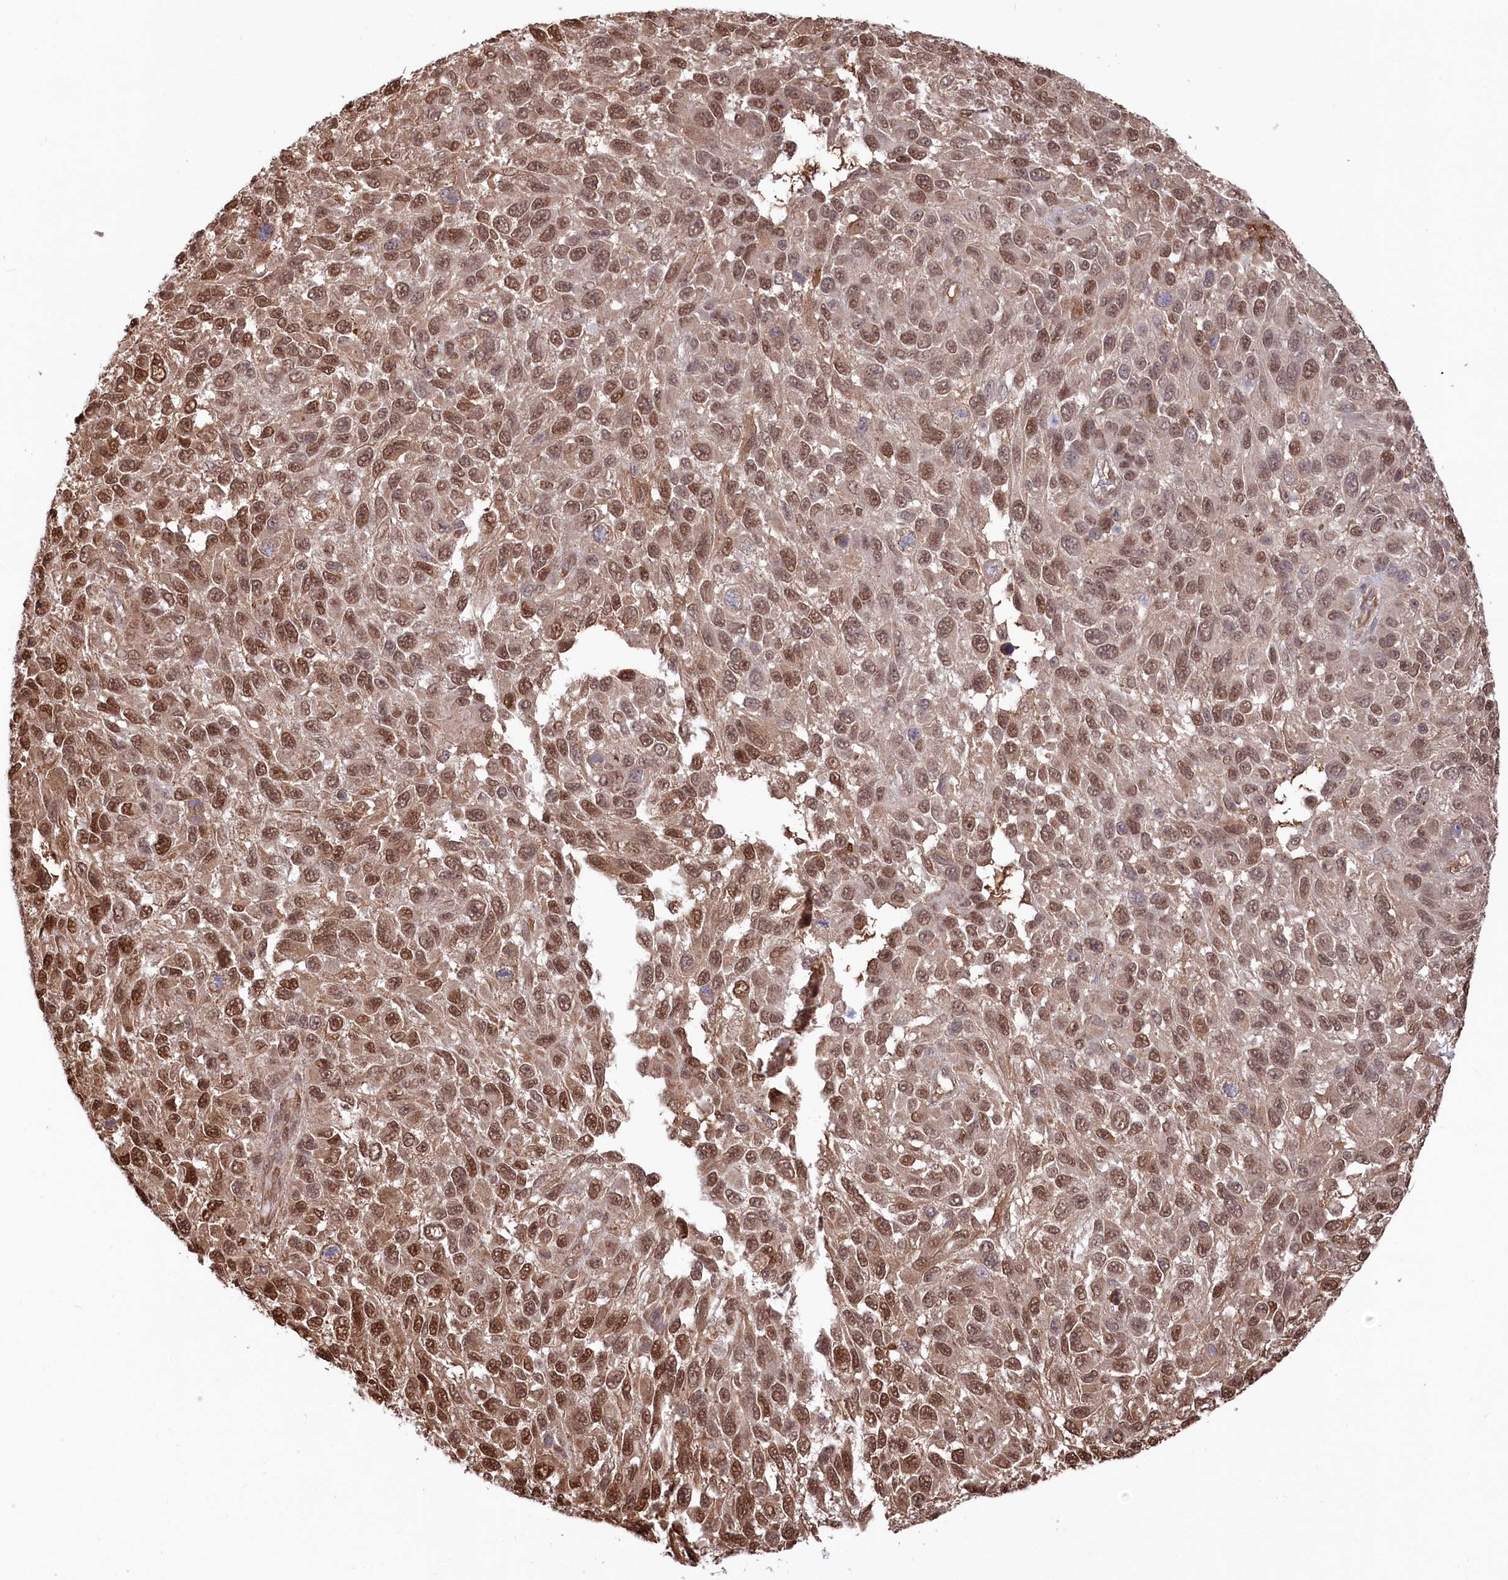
{"staining": {"intensity": "strong", "quantity": ">75%", "location": "cytoplasmic/membranous,nuclear"}, "tissue": "melanoma", "cell_type": "Tumor cells", "image_type": "cancer", "snomed": [{"axis": "morphology", "description": "Malignant melanoma, NOS"}, {"axis": "topography", "description": "Skin"}], "caption": "The photomicrograph reveals immunohistochemical staining of melanoma. There is strong cytoplasmic/membranous and nuclear expression is identified in about >75% of tumor cells.", "gene": "PSMA1", "patient": {"sex": "female", "age": 96}}